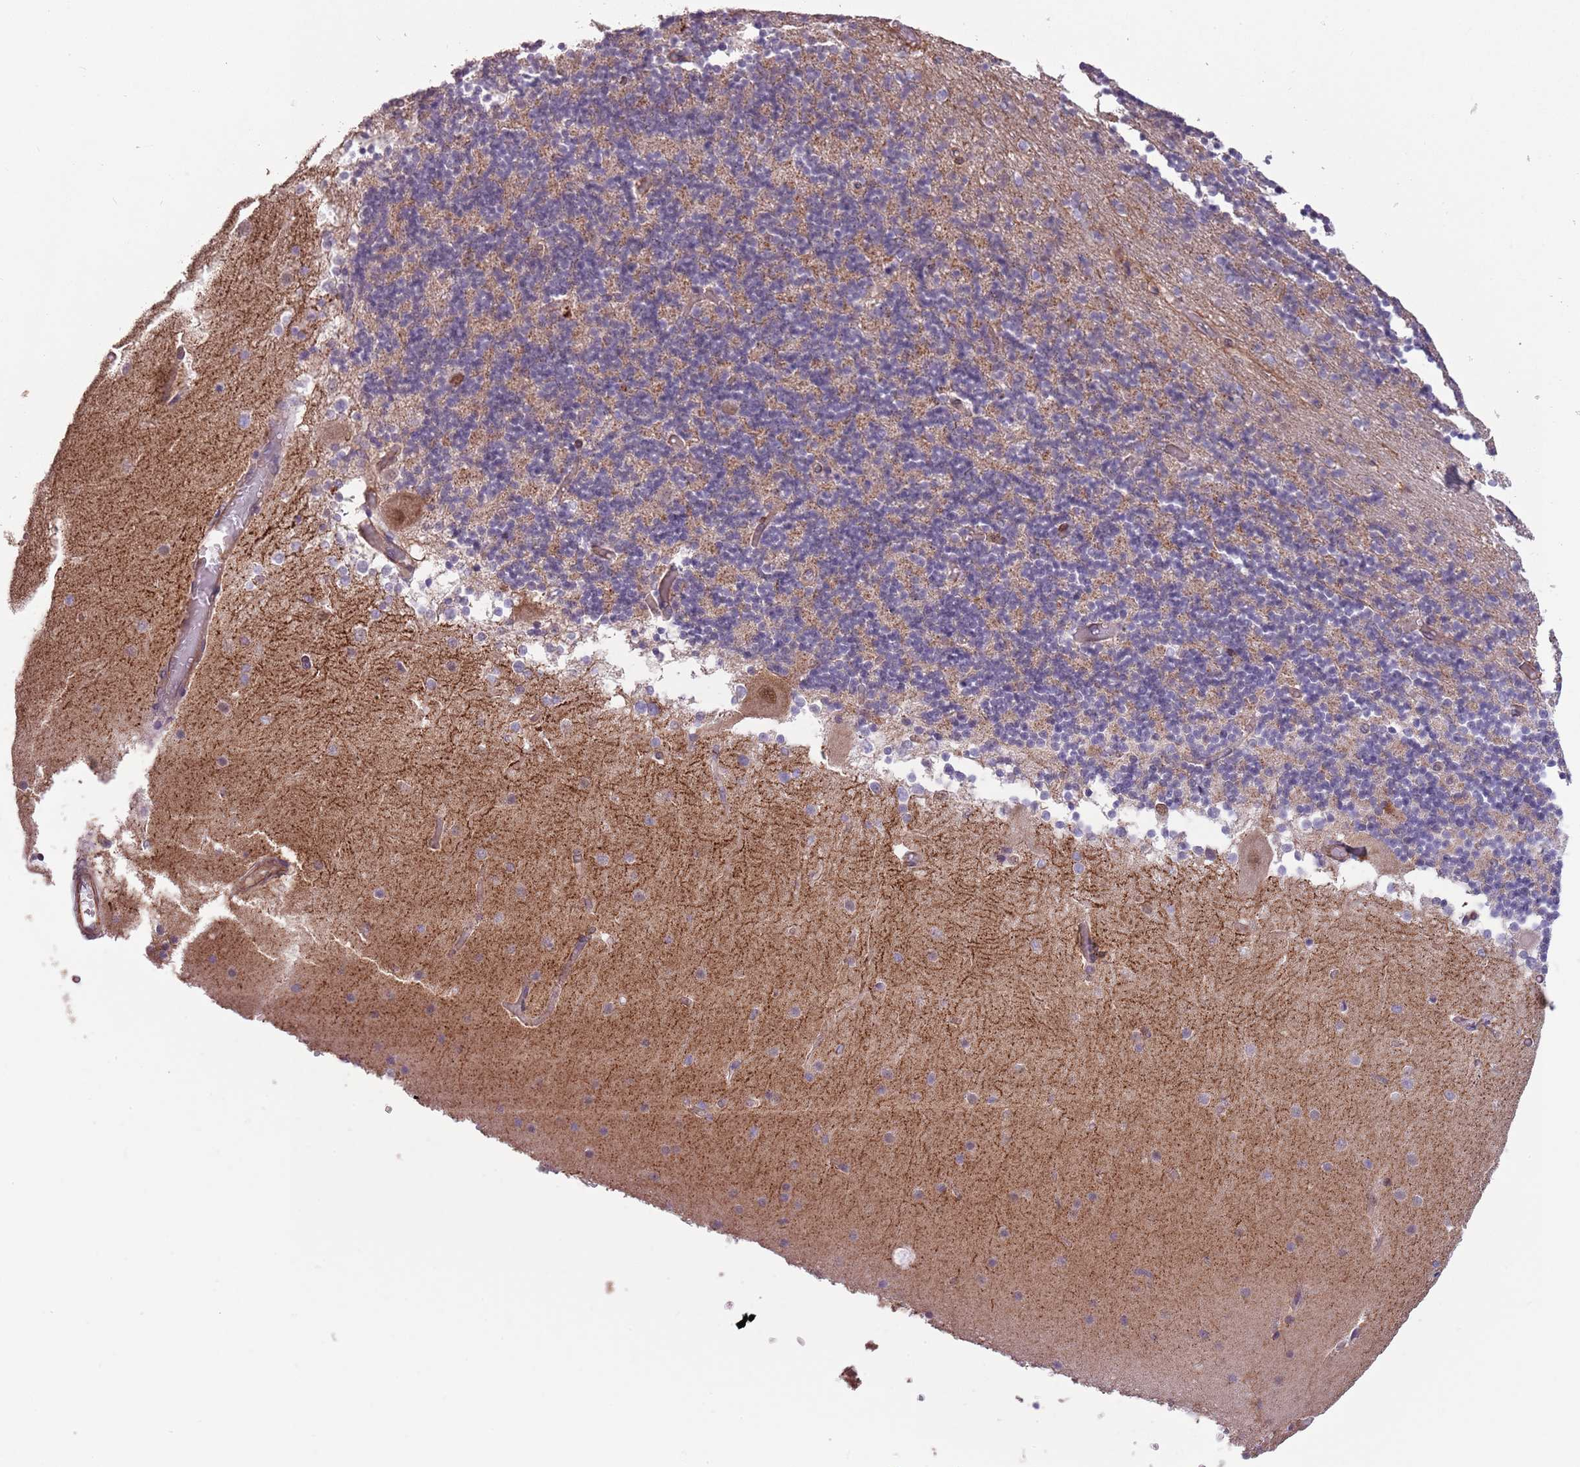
{"staining": {"intensity": "moderate", "quantity": "<25%", "location": "cytoplasmic/membranous"}, "tissue": "cerebellum", "cell_type": "Cells in granular layer", "image_type": "normal", "snomed": [{"axis": "morphology", "description": "Normal tissue, NOS"}, {"axis": "topography", "description": "Cerebellum"}], "caption": "A high-resolution histopathology image shows immunohistochemistry (IHC) staining of benign cerebellum, which reveals moderate cytoplasmic/membranous expression in about <25% of cells in granular layer. The staining was performed using DAB, with brown indicating positive protein expression. Nuclei are stained blue with hematoxylin.", "gene": "CREBZF", "patient": {"sex": "female", "age": 28}}